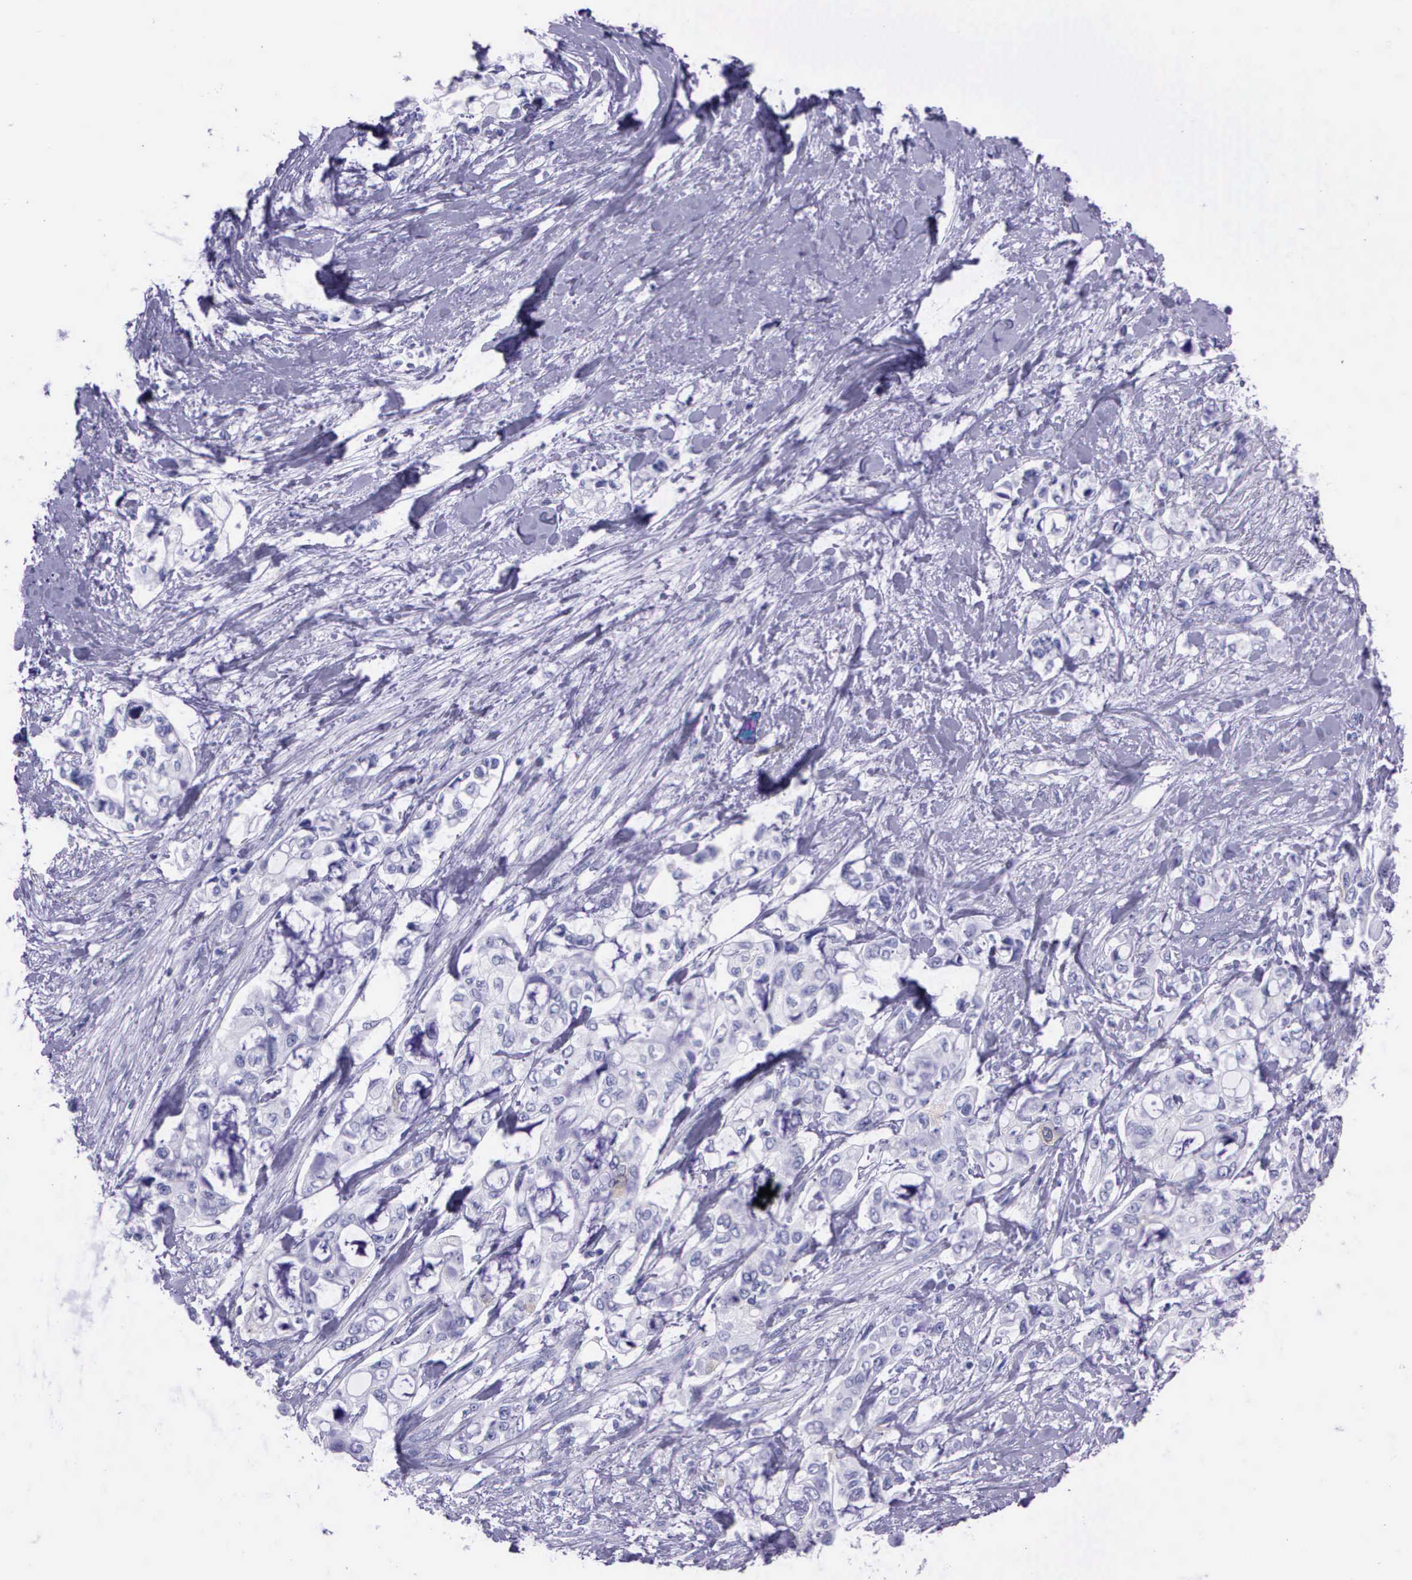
{"staining": {"intensity": "negative", "quantity": "none", "location": "none"}, "tissue": "pancreatic cancer", "cell_type": "Tumor cells", "image_type": "cancer", "snomed": [{"axis": "morphology", "description": "Adenocarcinoma, NOS"}, {"axis": "topography", "description": "Pancreas"}], "caption": "DAB (3,3'-diaminobenzidine) immunohistochemical staining of pancreatic cancer (adenocarcinoma) exhibits no significant positivity in tumor cells.", "gene": "CCNB1", "patient": {"sex": "female", "age": 70}}